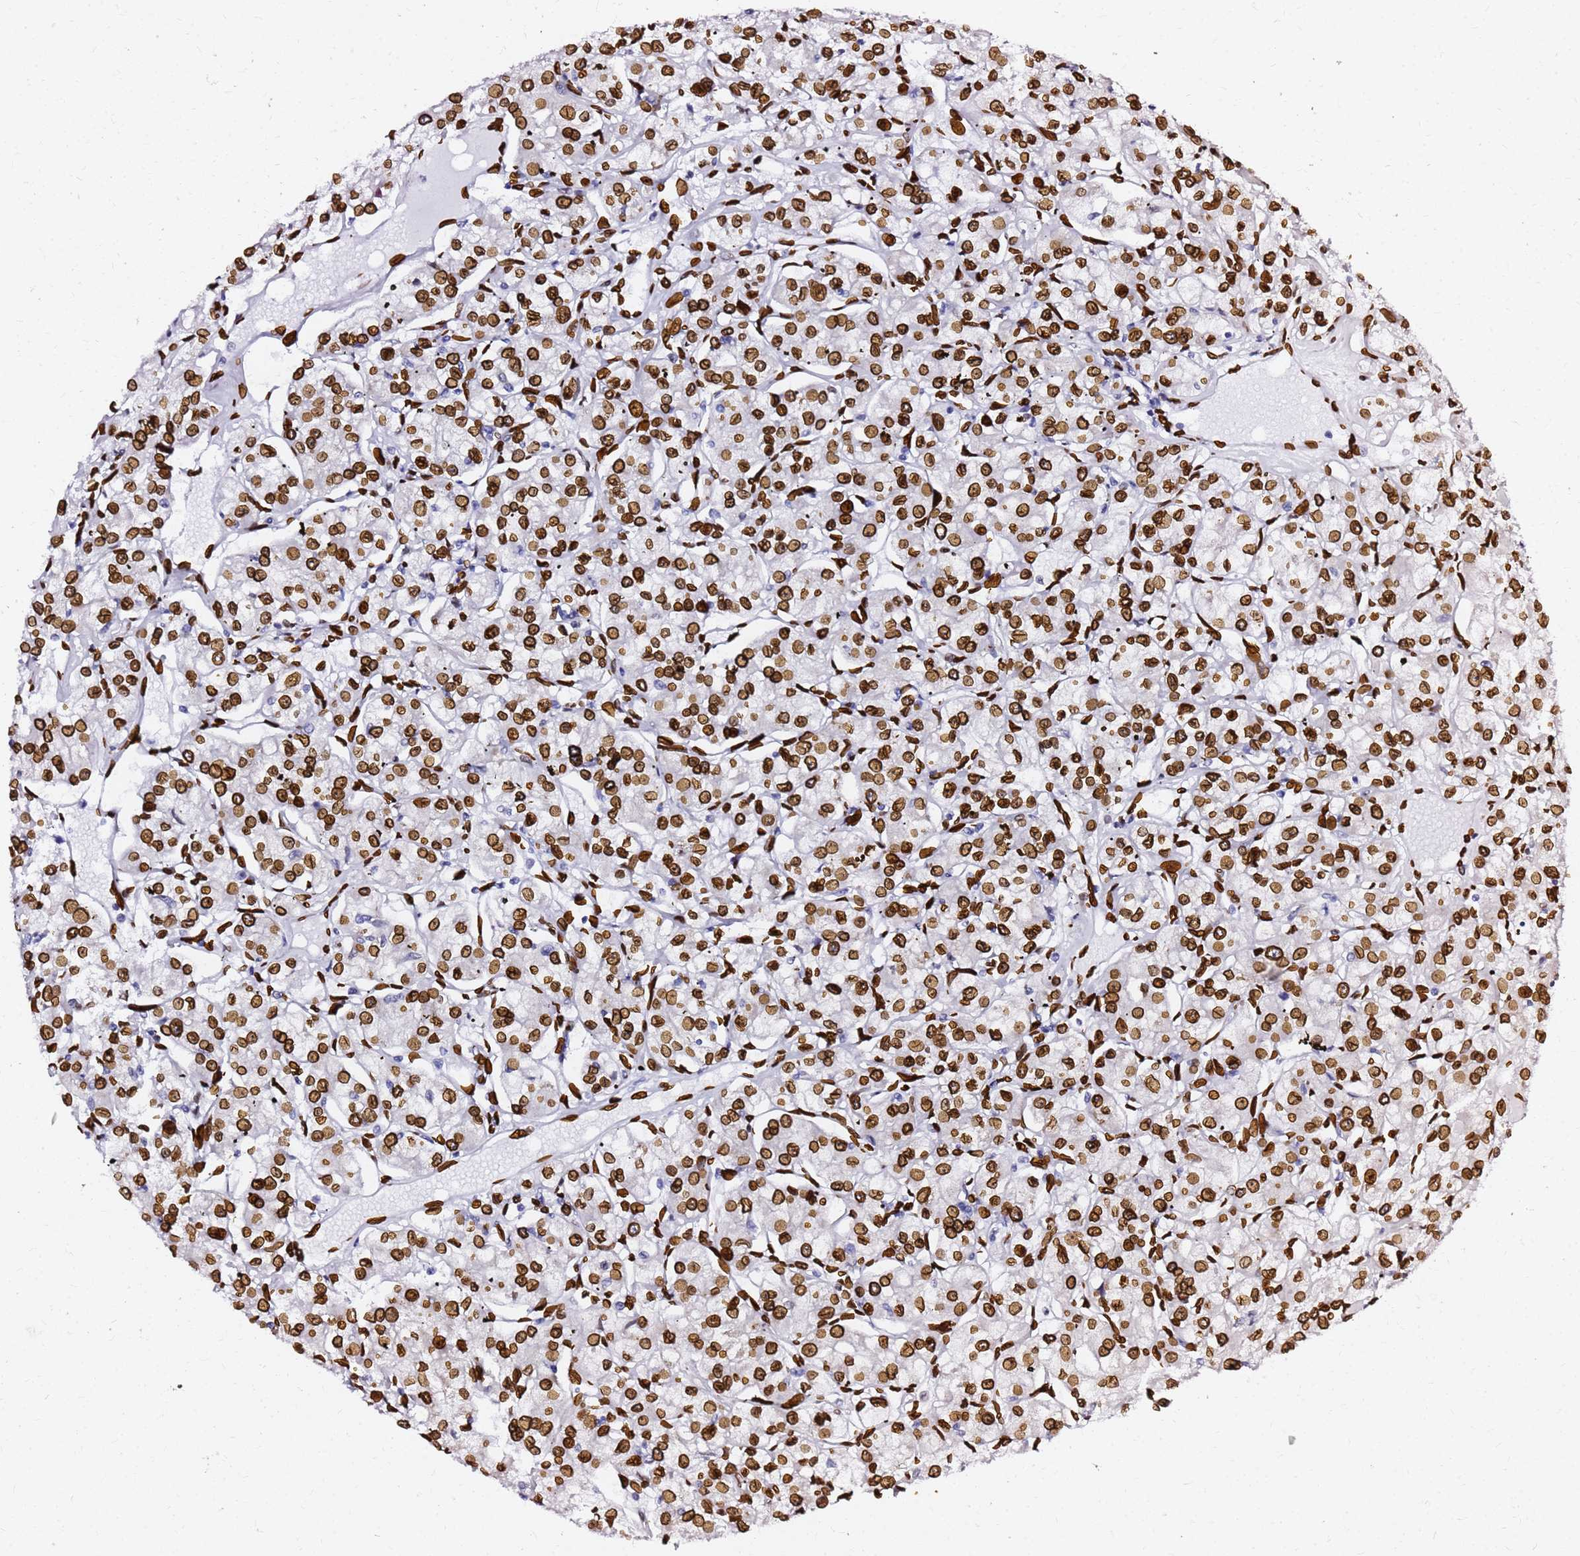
{"staining": {"intensity": "strong", "quantity": ">75%", "location": "cytoplasmic/membranous,nuclear"}, "tissue": "renal cancer", "cell_type": "Tumor cells", "image_type": "cancer", "snomed": [{"axis": "morphology", "description": "Adenocarcinoma, NOS"}, {"axis": "topography", "description": "Kidney"}], "caption": "Tumor cells exhibit high levels of strong cytoplasmic/membranous and nuclear positivity in approximately >75% of cells in human renal cancer (adenocarcinoma).", "gene": "C6orf141", "patient": {"sex": "female", "age": 59}}